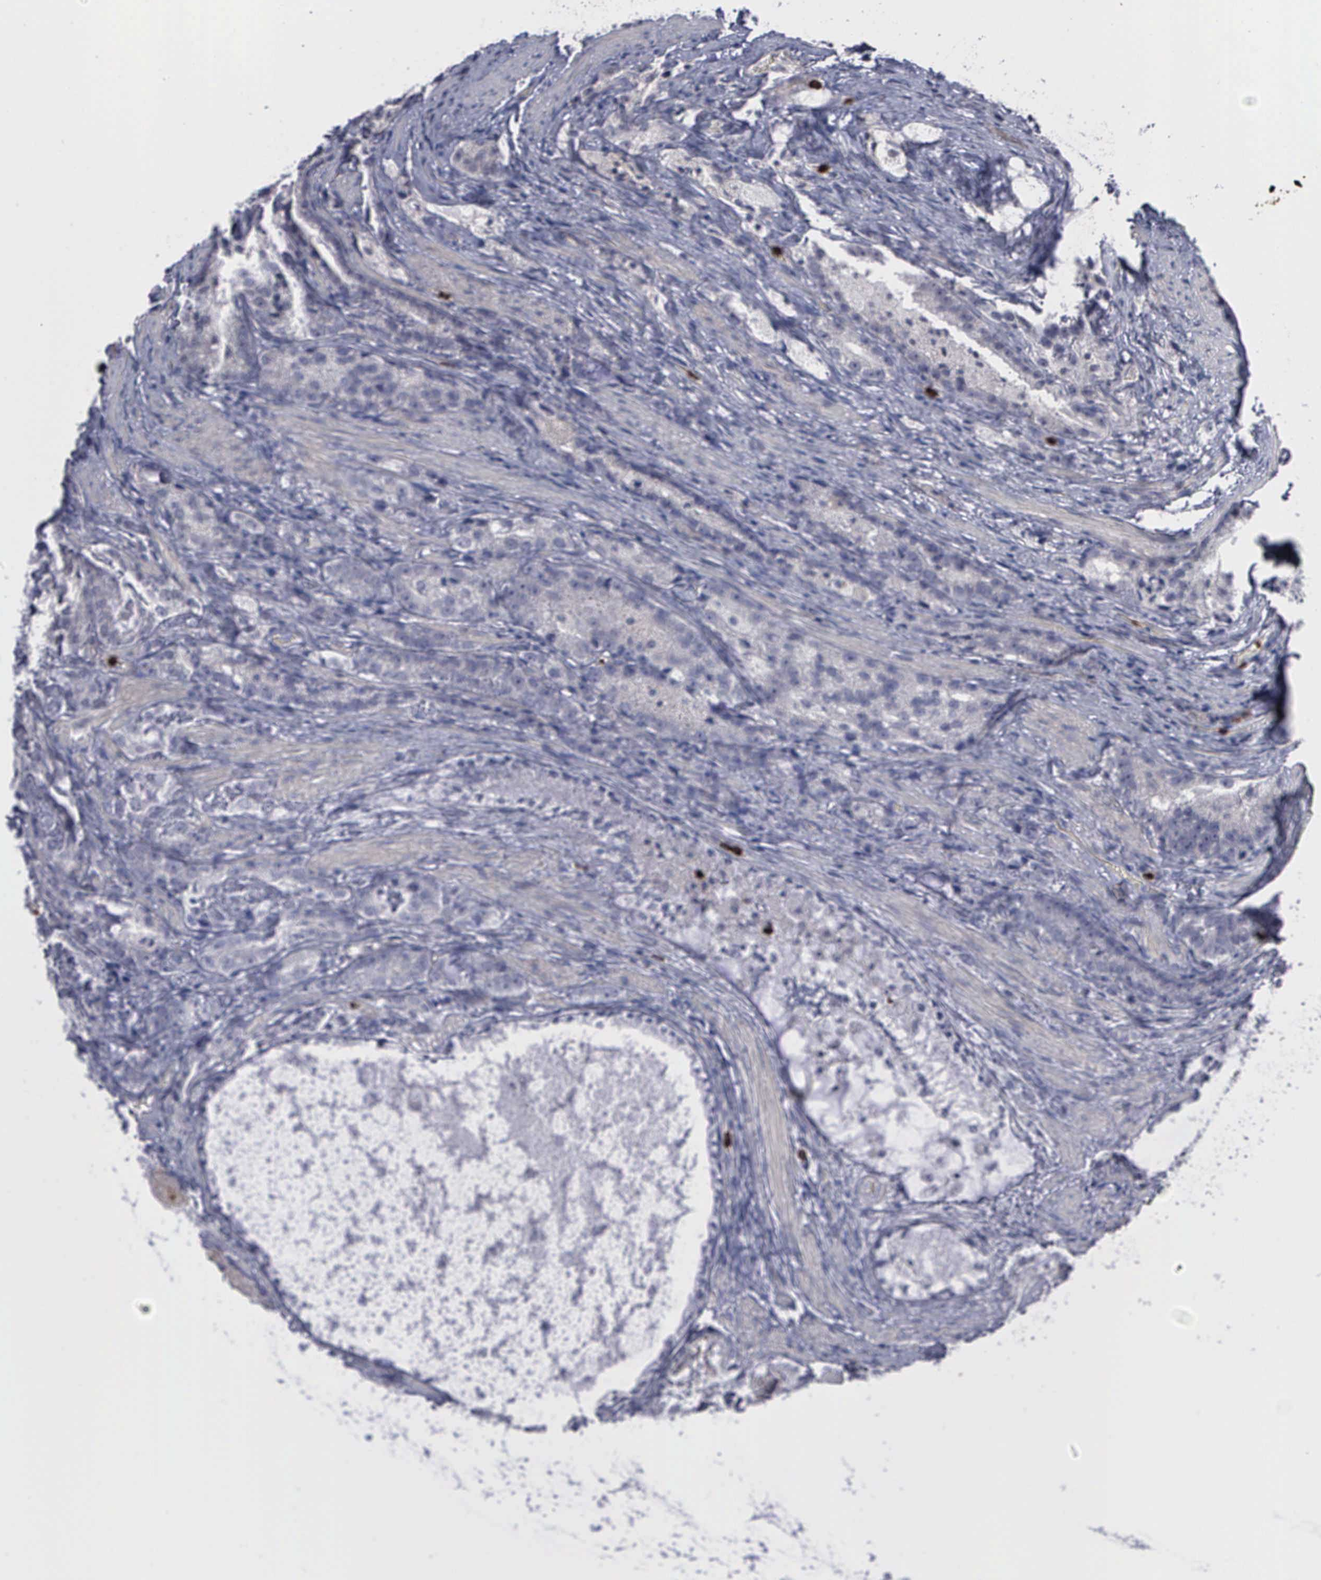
{"staining": {"intensity": "negative", "quantity": "none", "location": "none"}, "tissue": "prostate cancer", "cell_type": "Tumor cells", "image_type": "cancer", "snomed": [{"axis": "morphology", "description": "Adenocarcinoma, High grade"}, {"axis": "topography", "description": "Prostate"}], "caption": "Prostate cancer (high-grade adenocarcinoma) was stained to show a protein in brown. There is no significant staining in tumor cells.", "gene": "MMP9", "patient": {"sex": "male", "age": 63}}